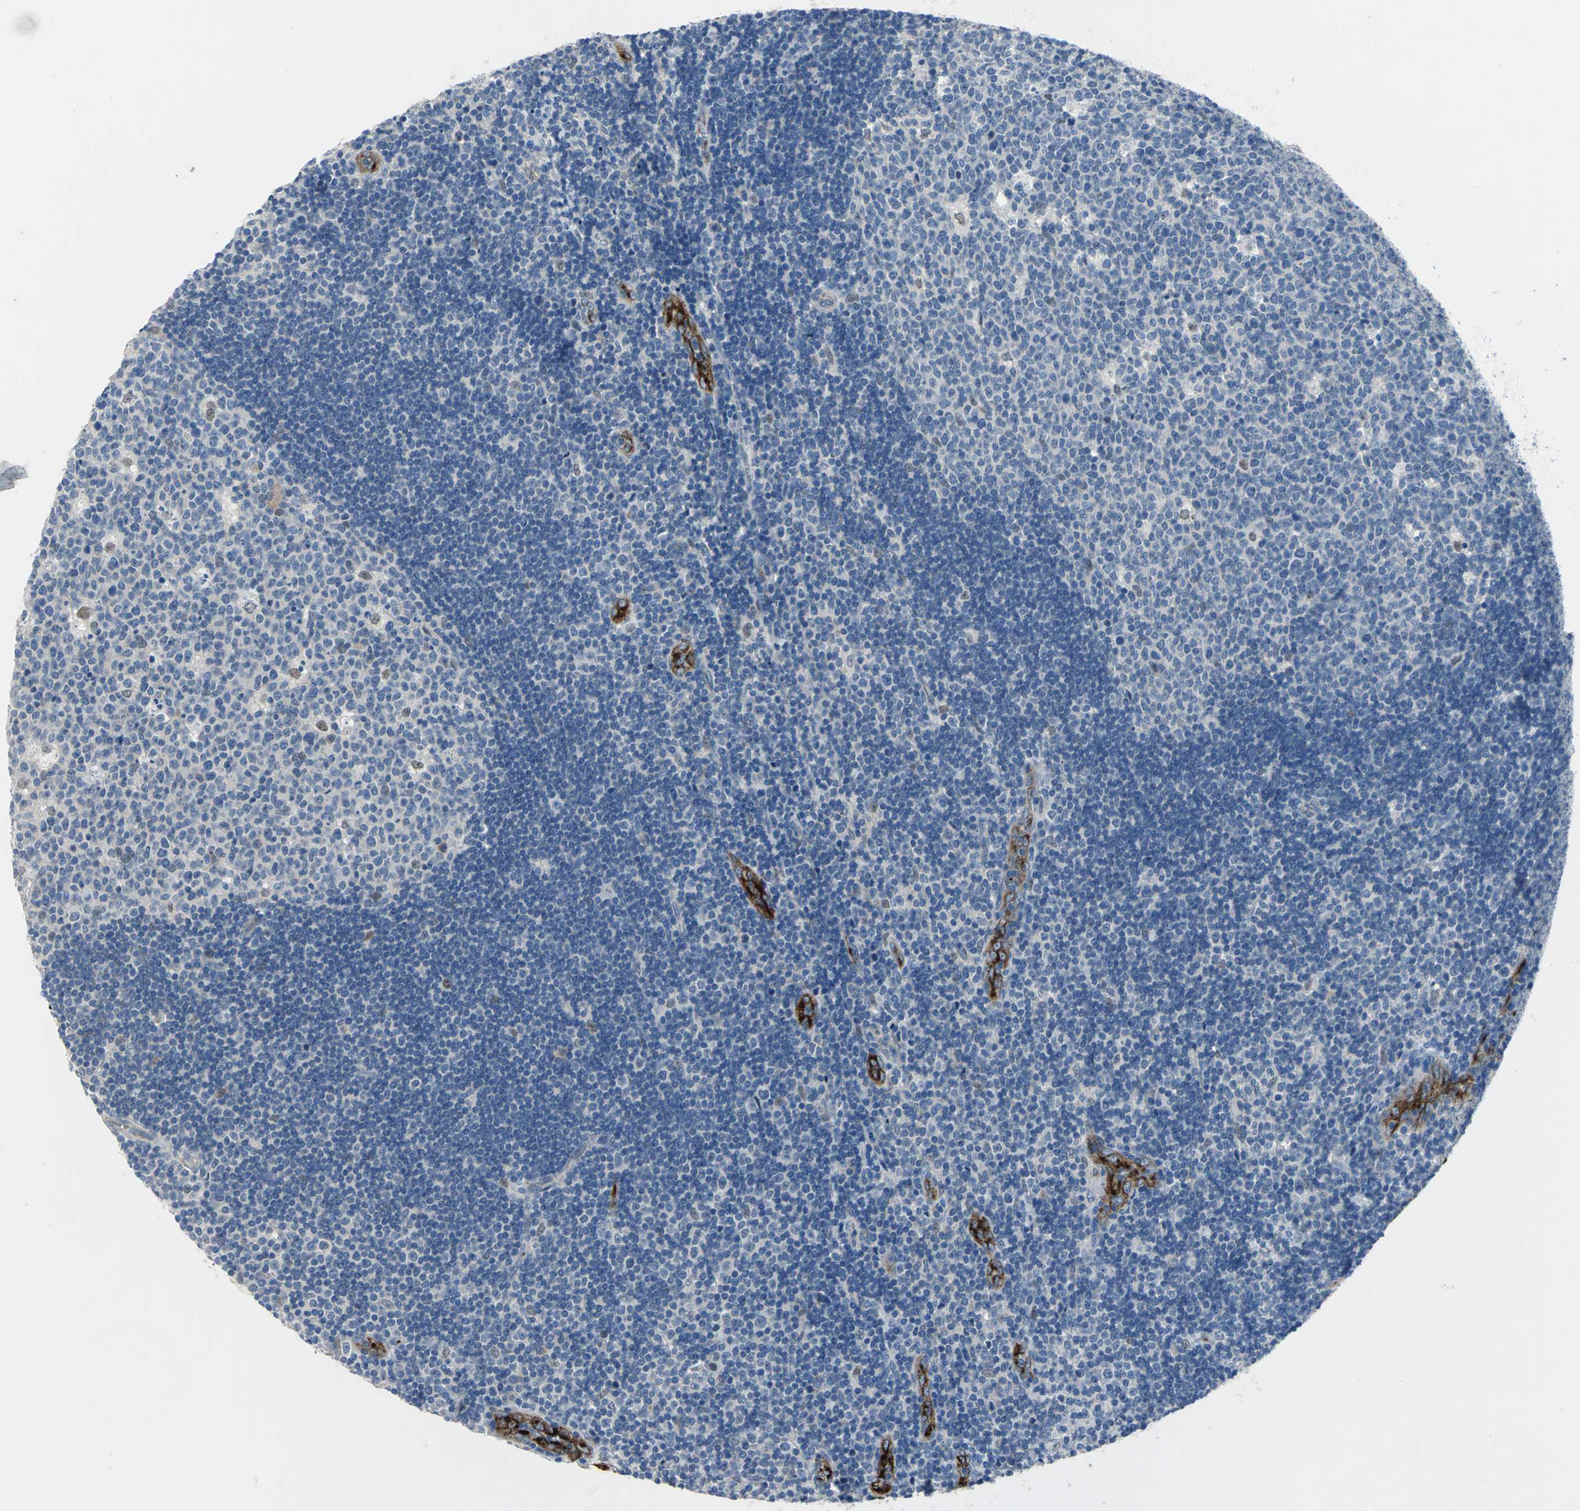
{"staining": {"intensity": "negative", "quantity": "none", "location": "none"}, "tissue": "lymph node", "cell_type": "Germinal center cells", "image_type": "normal", "snomed": [{"axis": "morphology", "description": "Normal tissue, NOS"}, {"axis": "topography", "description": "Lymph node"}, {"axis": "topography", "description": "Salivary gland"}], "caption": "Protein analysis of normal lymph node displays no significant staining in germinal center cells.", "gene": "SELP", "patient": {"sex": "male", "age": 8}}